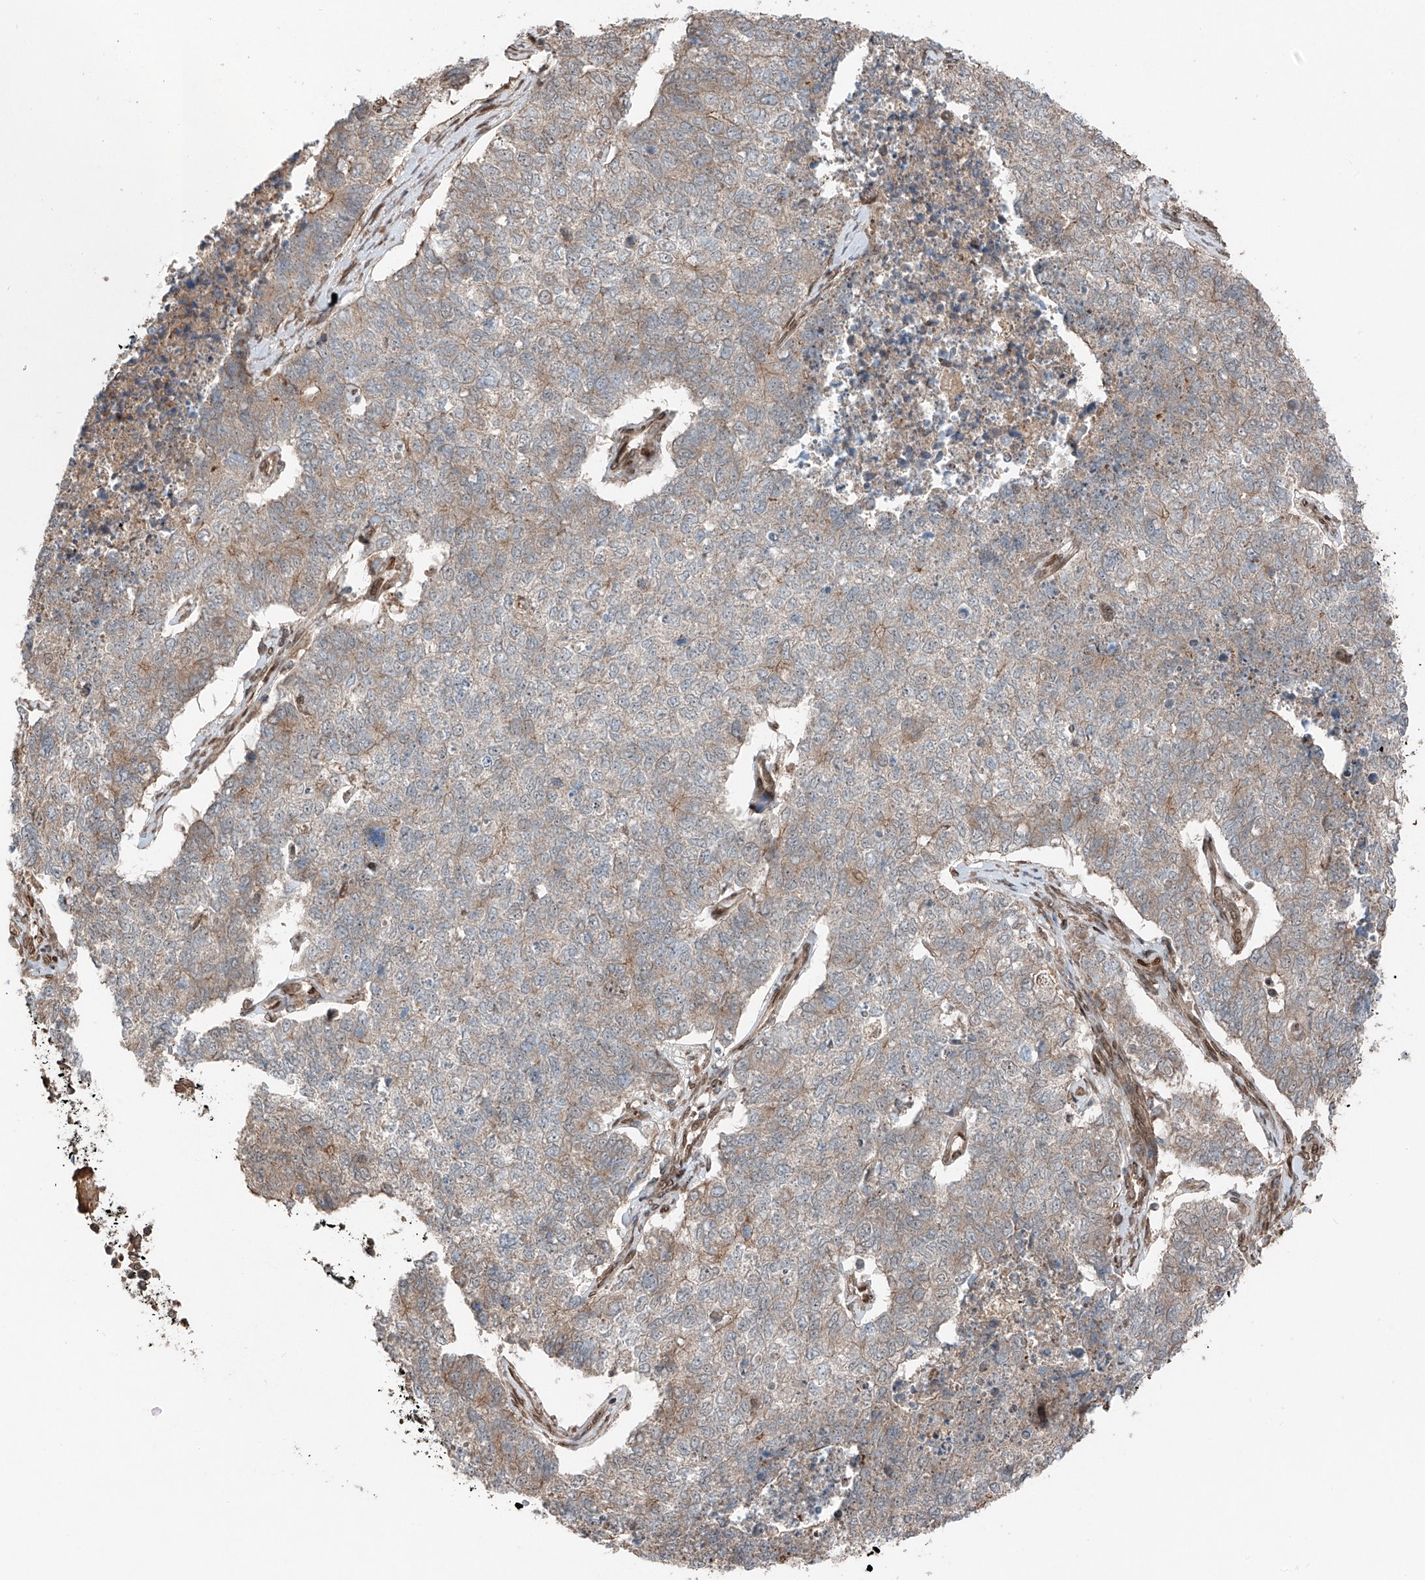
{"staining": {"intensity": "weak", "quantity": "25%-75%", "location": "cytoplasmic/membranous"}, "tissue": "cervical cancer", "cell_type": "Tumor cells", "image_type": "cancer", "snomed": [{"axis": "morphology", "description": "Squamous cell carcinoma, NOS"}, {"axis": "topography", "description": "Cervix"}], "caption": "Immunohistochemistry (DAB) staining of cervical cancer (squamous cell carcinoma) demonstrates weak cytoplasmic/membranous protein staining in approximately 25%-75% of tumor cells.", "gene": "CEP162", "patient": {"sex": "female", "age": 63}}